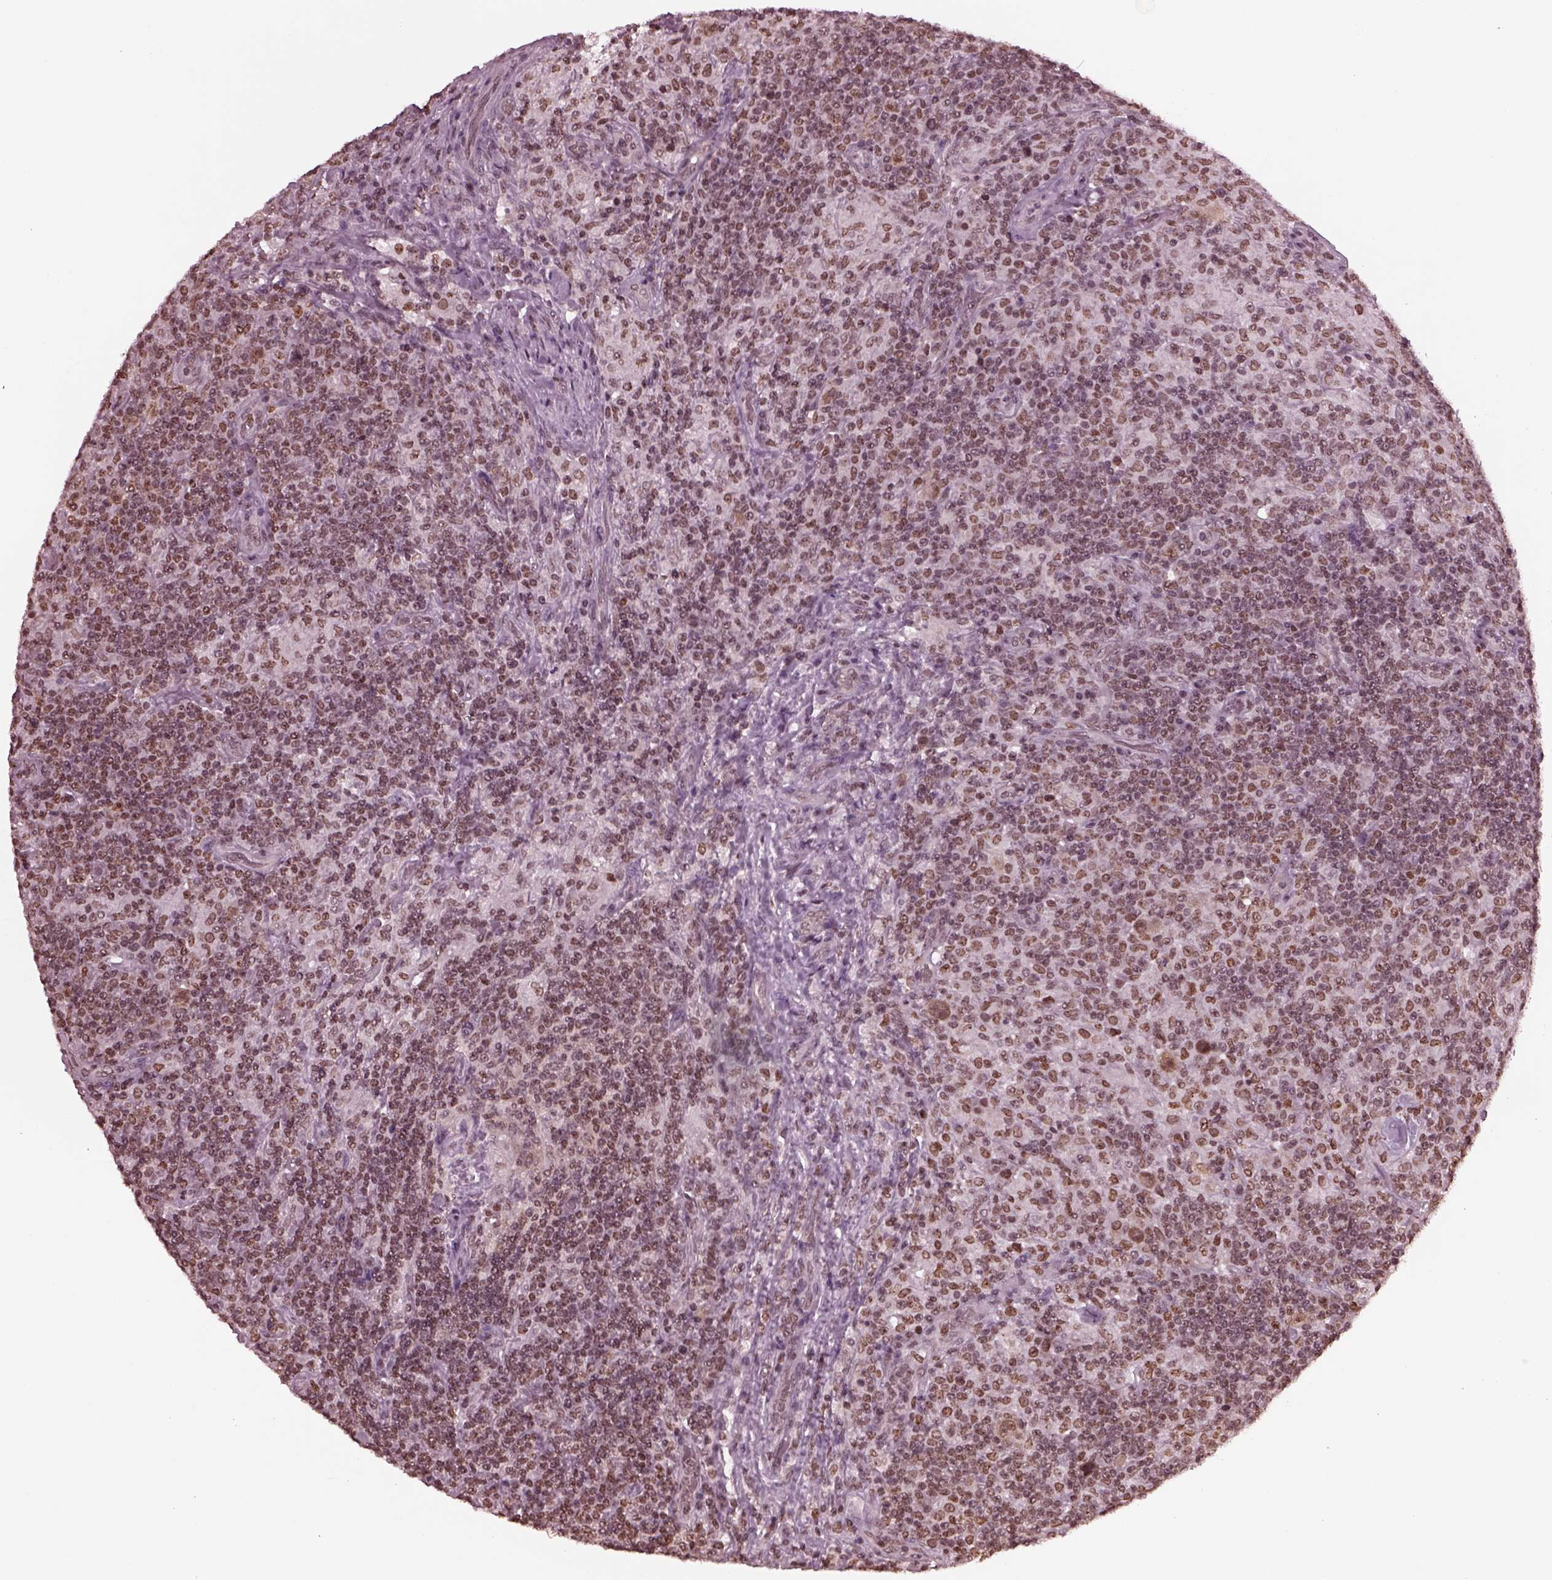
{"staining": {"intensity": "moderate", "quantity": "<25%", "location": "nuclear"}, "tissue": "lymphoma", "cell_type": "Tumor cells", "image_type": "cancer", "snomed": [{"axis": "morphology", "description": "Hodgkin's disease, NOS"}, {"axis": "topography", "description": "Lymph node"}], "caption": "The immunohistochemical stain labels moderate nuclear positivity in tumor cells of lymphoma tissue.", "gene": "RUVBL2", "patient": {"sex": "male", "age": 70}}